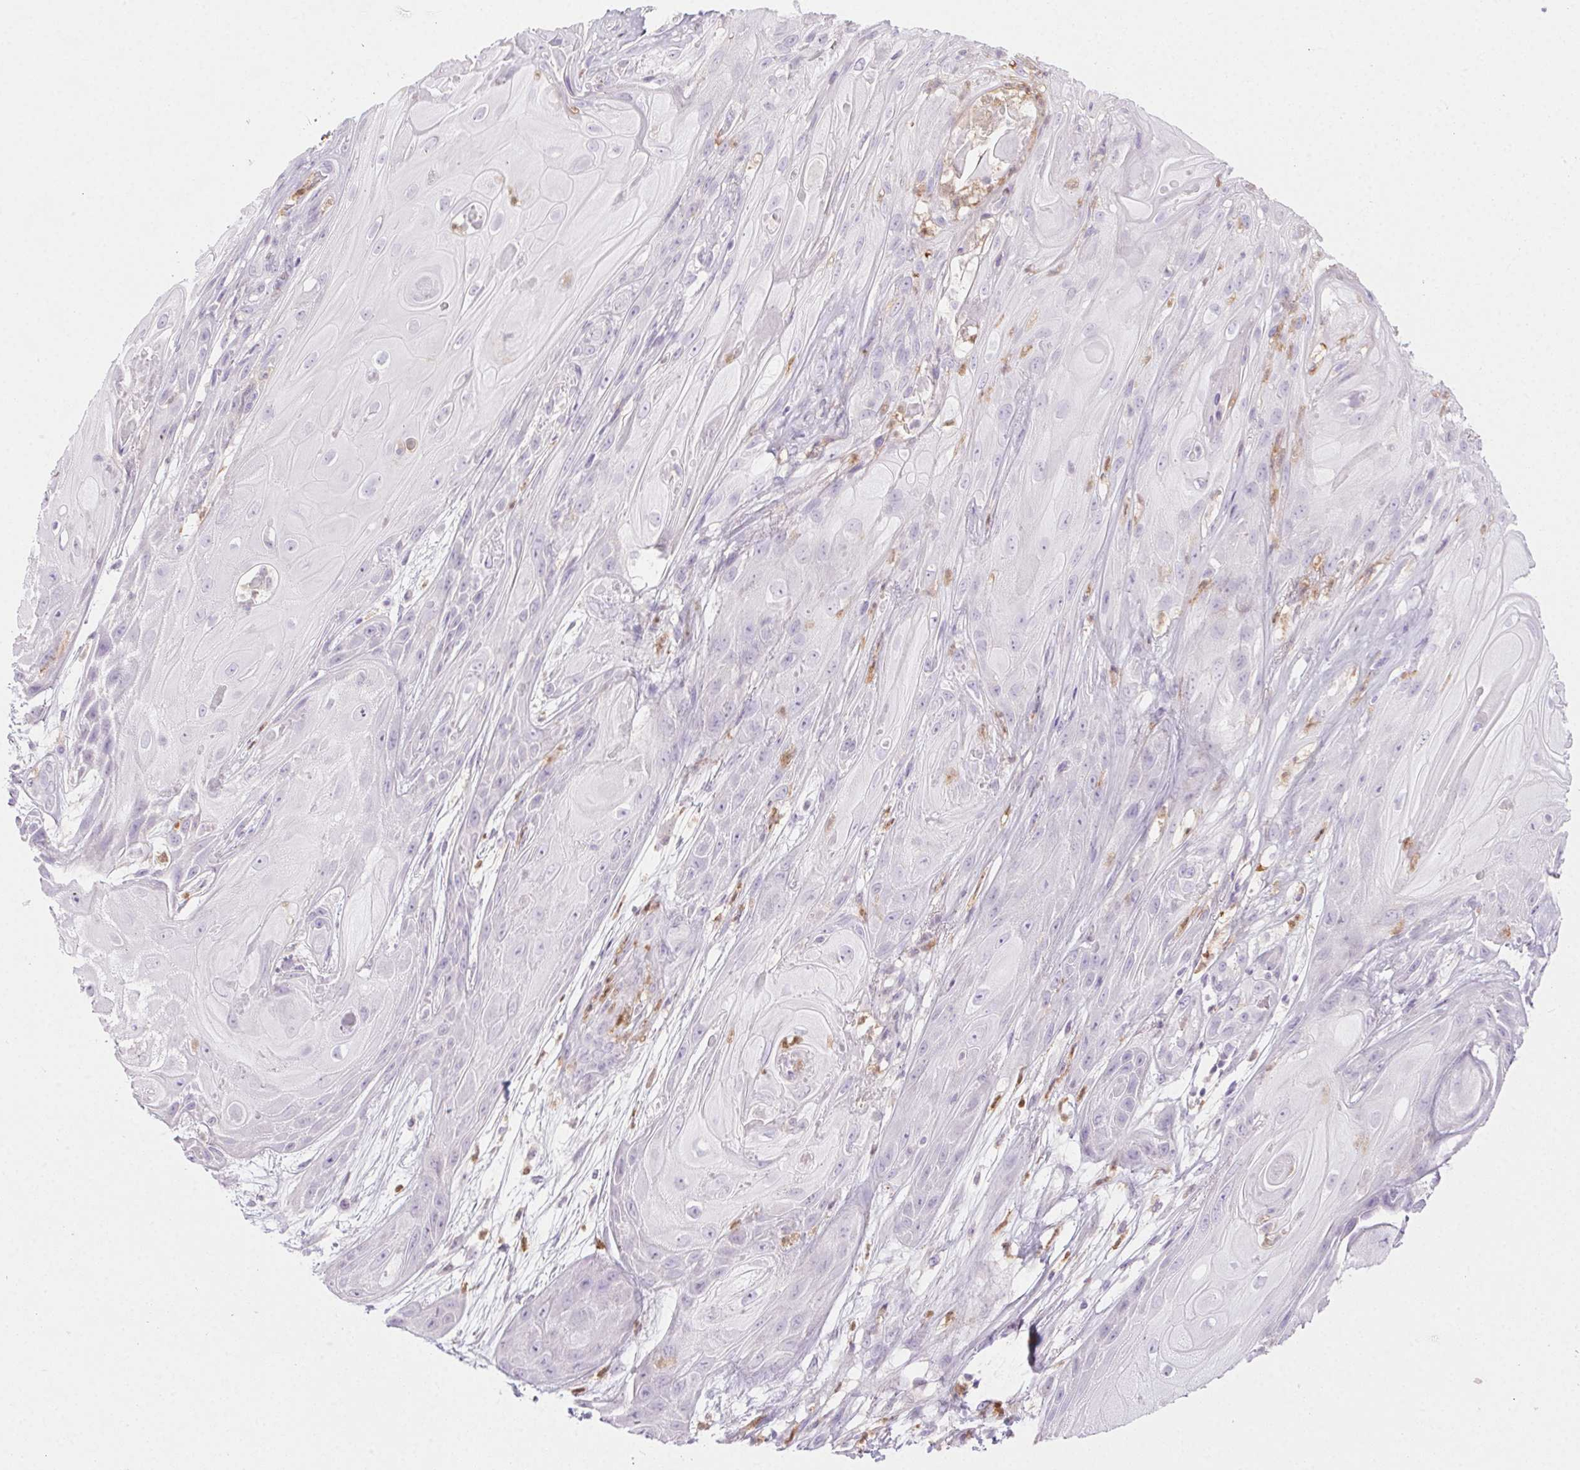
{"staining": {"intensity": "negative", "quantity": "none", "location": "none"}, "tissue": "skin cancer", "cell_type": "Tumor cells", "image_type": "cancer", "snomed": [{"axis": "morphology", "description": "Squamous cell carcinoma, NOS"}, {"axis": "topography", "description": "Skin"}], "caption": "Immunohistochemical staining of human skin cancer reveals no significant positivity in tumor cells. Nuclei are stained in blue.", "gene": "TMEM45A", "patient": {"sex": "male", "age": 62}}